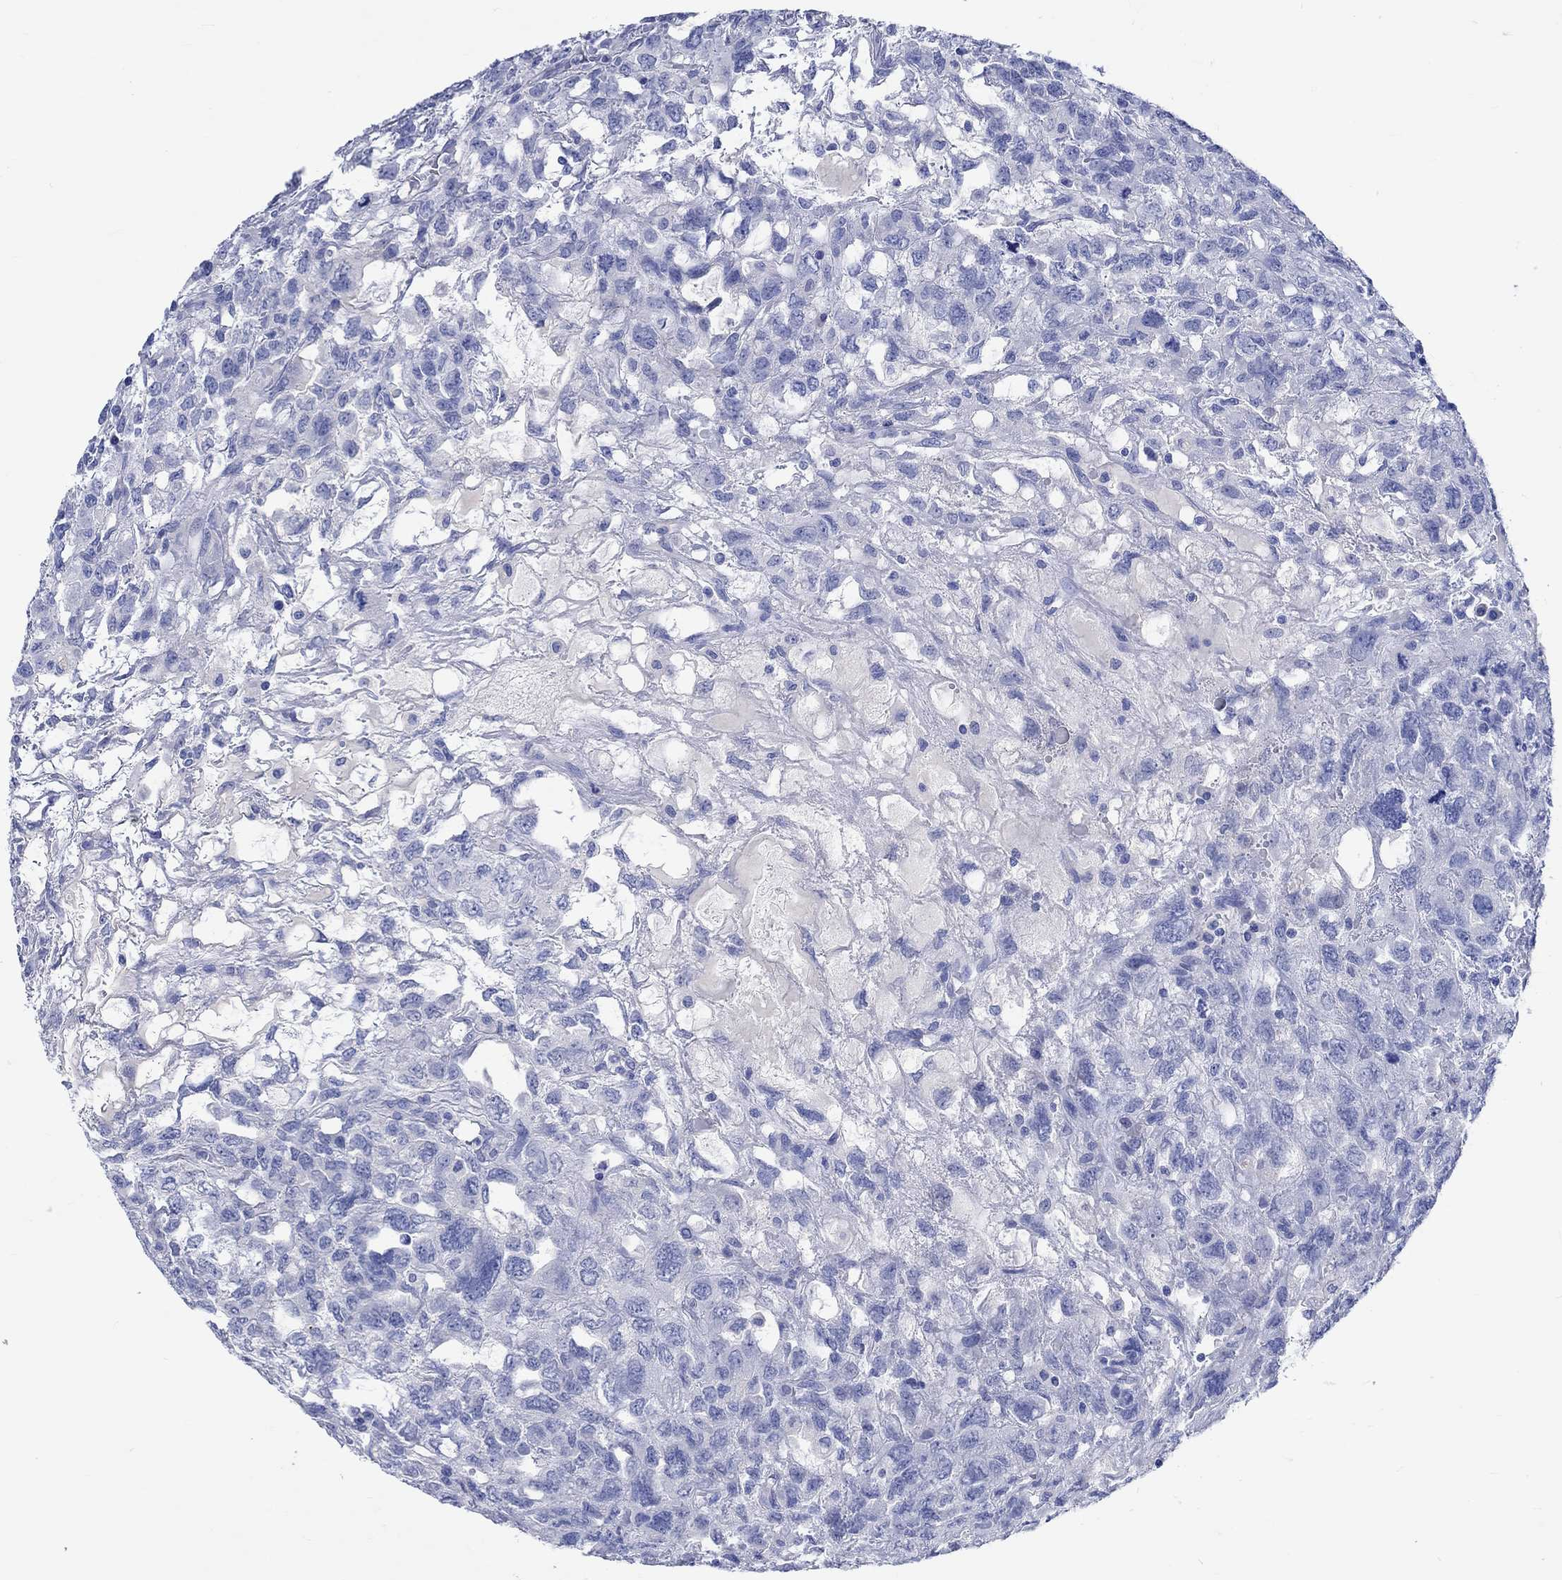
{"staining": {"intensity": "negative", "quantity": "none", "location": "none"}, "tissue": "testis cancer", "cell_type": "Tumor cells", "image_type": "cancer", "snomed": [{"axis": "morphology", "description": "Seminoma, NOS"}, {"axis": "topography", "description": "Testis"}], "caption": "The image shows no significant expression in tumor cells of testis cancer (seminoma). (DAB (3,3'-diaminobenzidine) IHC visualized using brightfield microscopy, high magnification).", "gene": "SHISA4", "patient": {"sex": "male", "age": 52}}